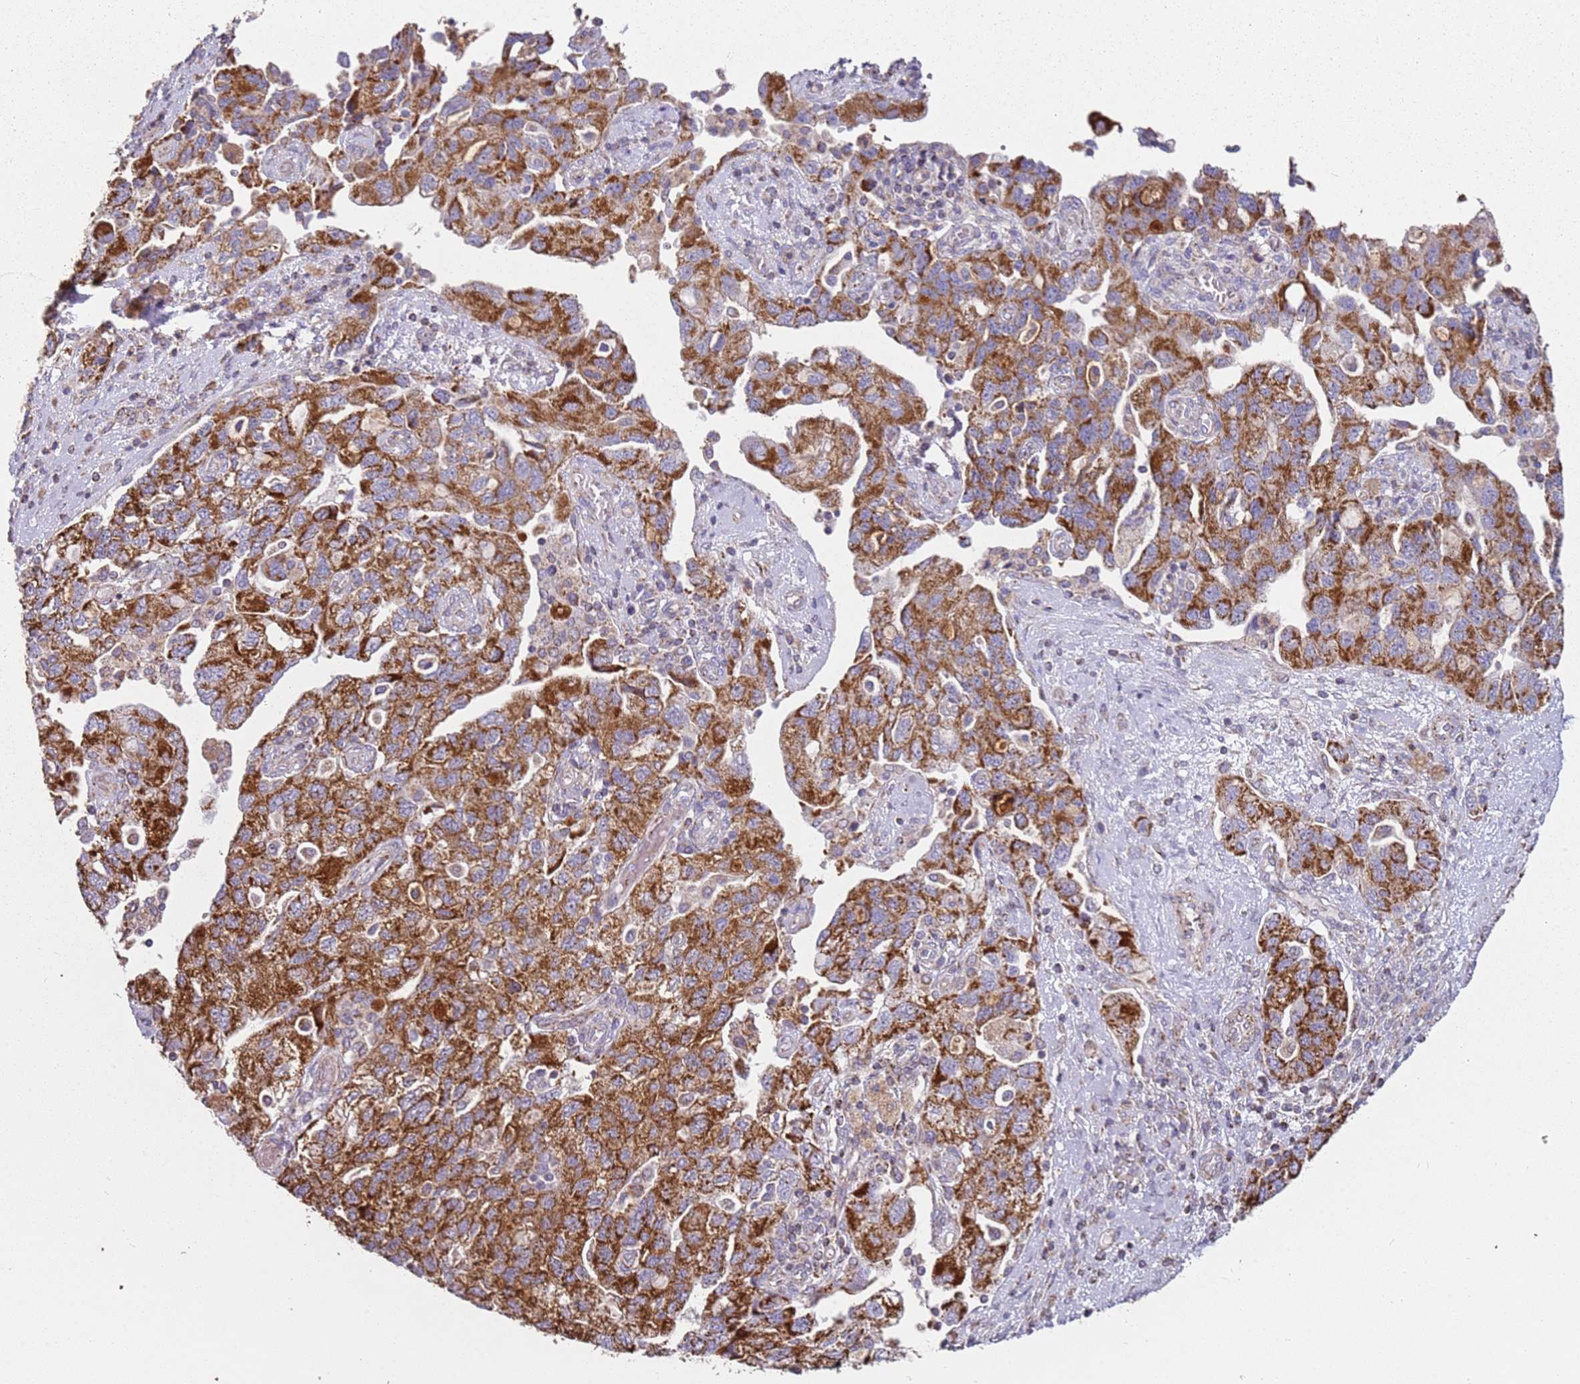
{"staining": {"intensity": "strong", "quantity": ">75%", "location": "cytoplasmic/membranous"}, "tissue": "ovarian cancer", "cell_type": "Tumor cells", "image_type": "cancer", "snomed": [{"axis": "morphology", "description": "Carcinoma, NOS"}, {"axis": "morphology", "description": "Cystadenocarcinoma, serous, NOS"}, {"axis": "topography", "description": "Ovary"}], "caption": "Tumor cells demonstrate strong cytoplasmic/membranous positivity in approximately >75% of cells in ovarian serous cystadenocarcinoma. (brown staining indicates protein expression, while blue staining denotes nuclei).", "gene": "ALS2", "patient": {"sex": "female", "age": 69}}